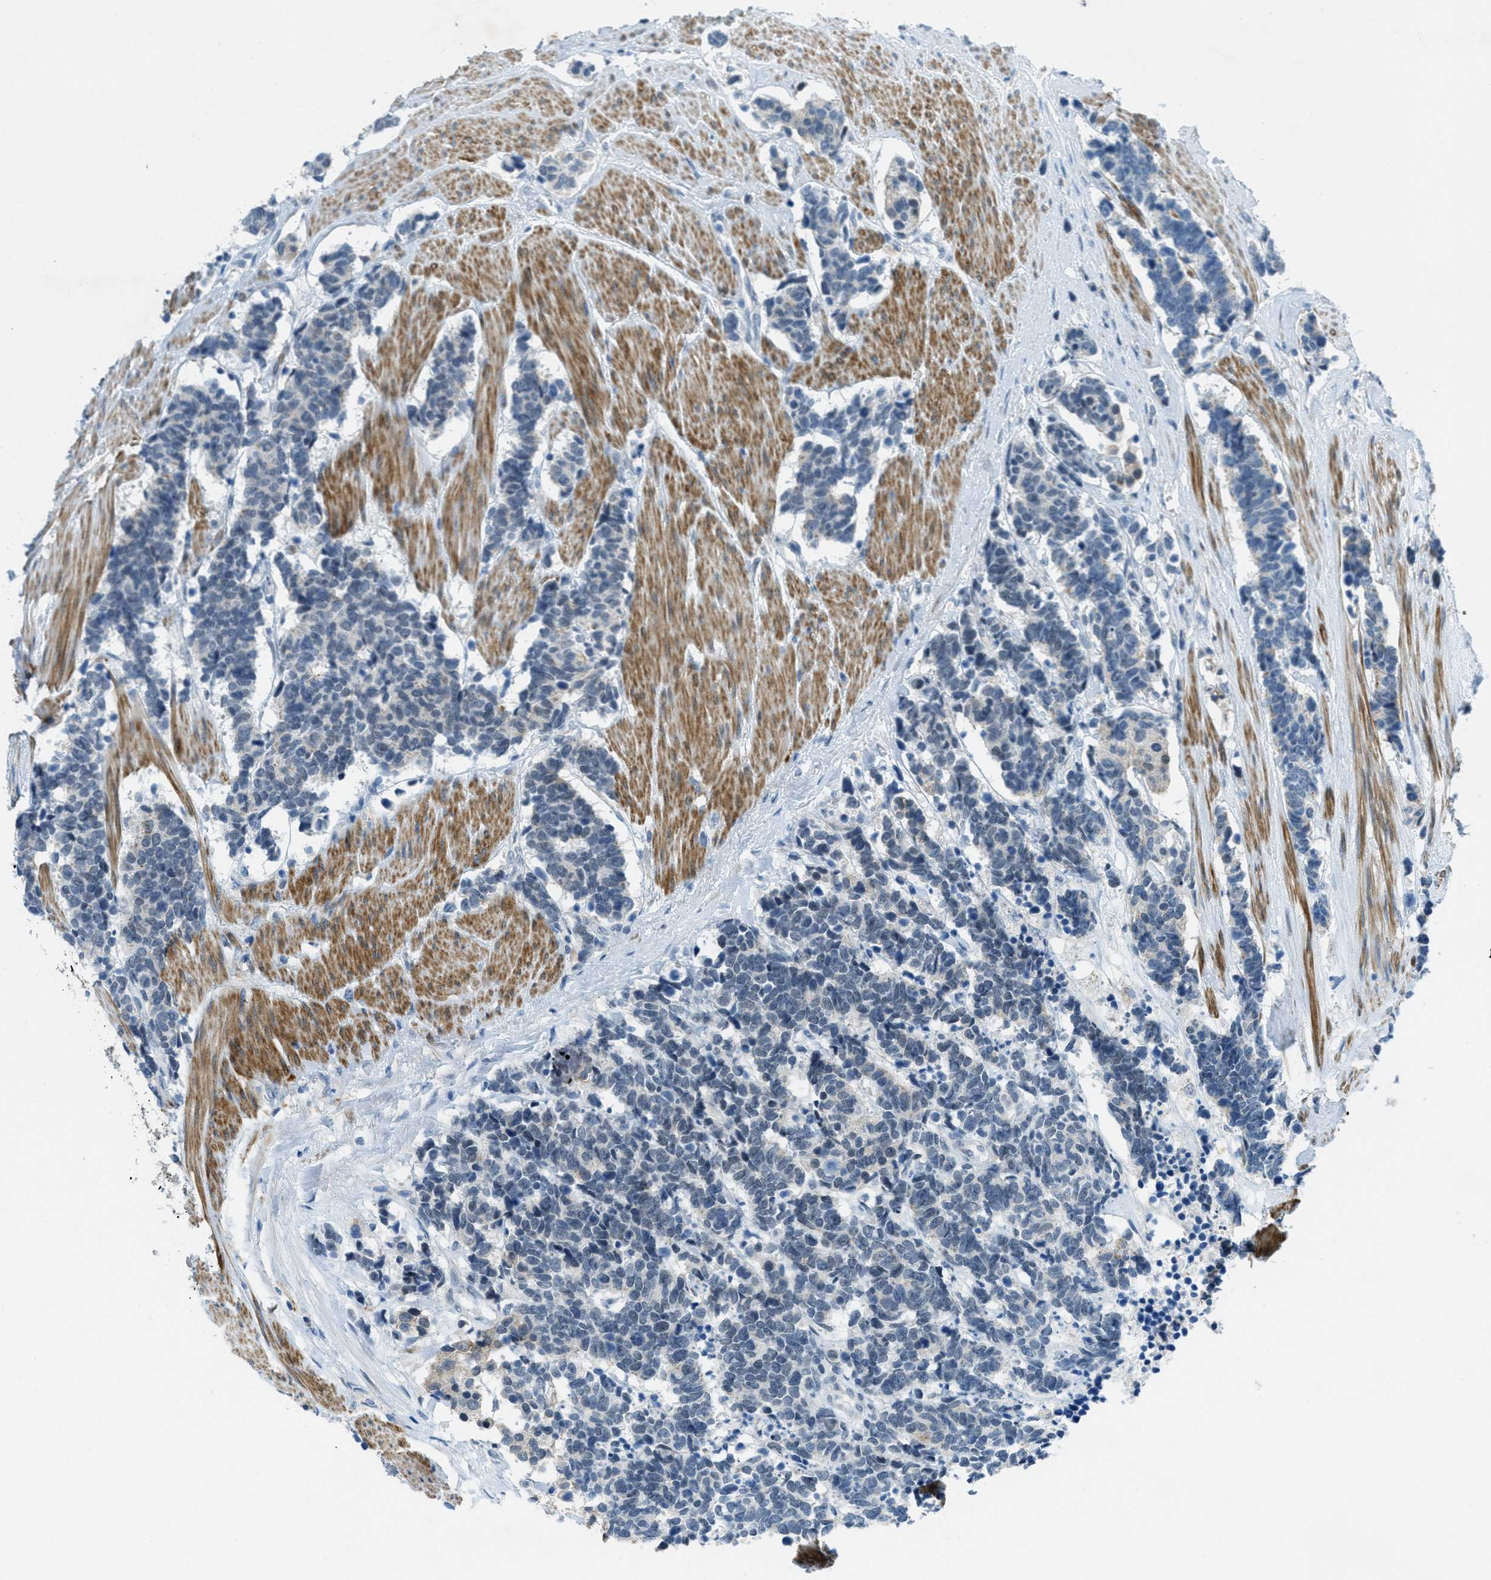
{"staining": {"intensity": "negative", "quantity": "none", "location": "none"}, "tissue": "carcinoid", "cell_type": "Tumor cells", "image_type": "cancer", "snomed": [{"axis": "morphology", "description": "Carcinoma, NOS"}, {"axis": "morphology", "description": "Carcinoid, malignant, NOS"}, {"axis": "topography", "description": "Urinary bladder"}], "caption": "Human carcinoma stained for a protein using immunohistochemistry reveals no expression in tumor cells.", "gene": "KLHL8", "patient": {"sex": "male", "age": 57}}